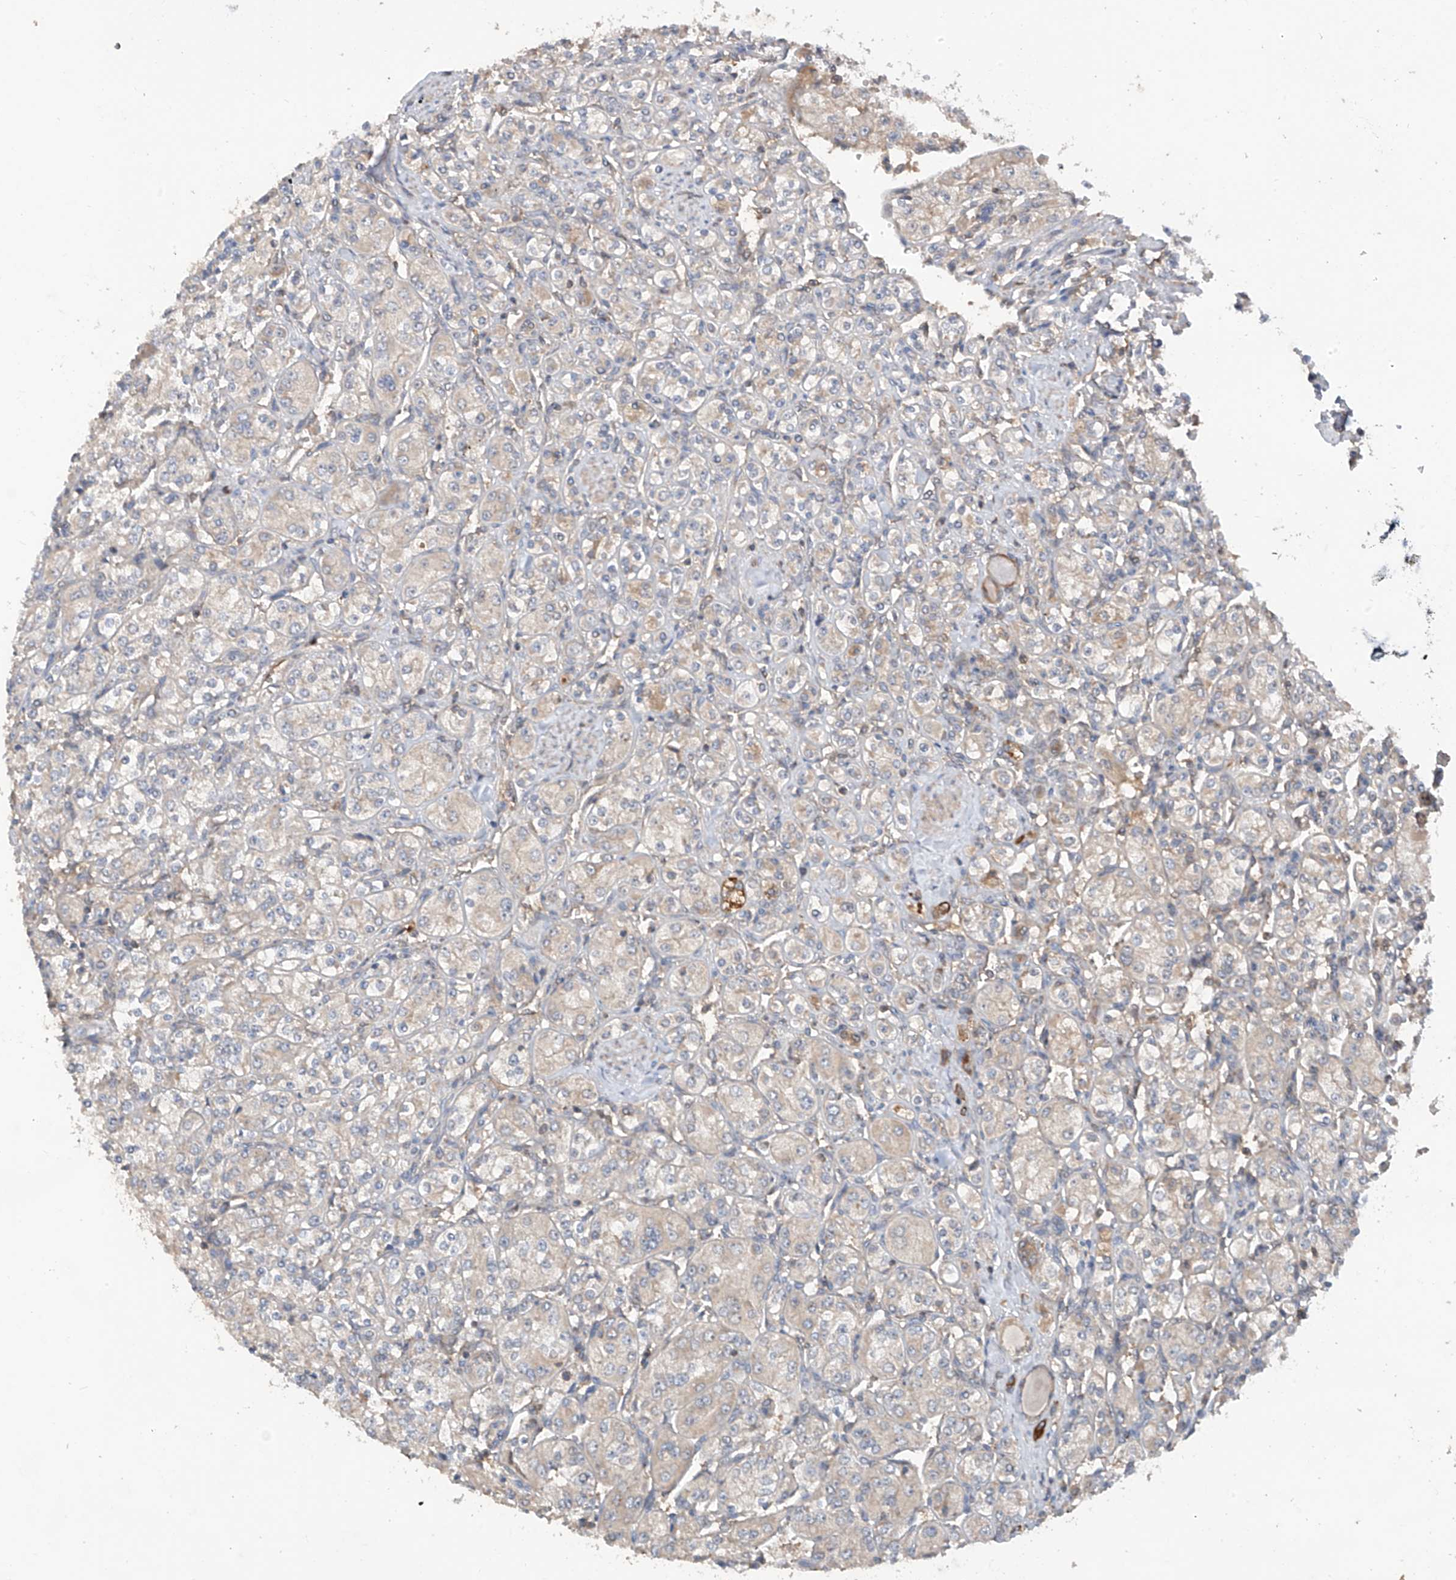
{"staining": {"intensity": "weak", "quantity": "<25%", "location": "cytoplasmic/membranous"}, "tissue": "renal cancer", "cell_type": "Tumor cells", "image_type": "cancer", "snomed": [{"axis": "morphology", "description": "Adenocarcinoma, NOS"}, {"axis": "topography", "description": "Kidney"}], "caption": "Renal cancer stained for a protein using immunohistochemistry (IHC) reveals no staining tumor cells.", "gene": "RPAIN", "patient": {"sex": "male", "age": 77}}